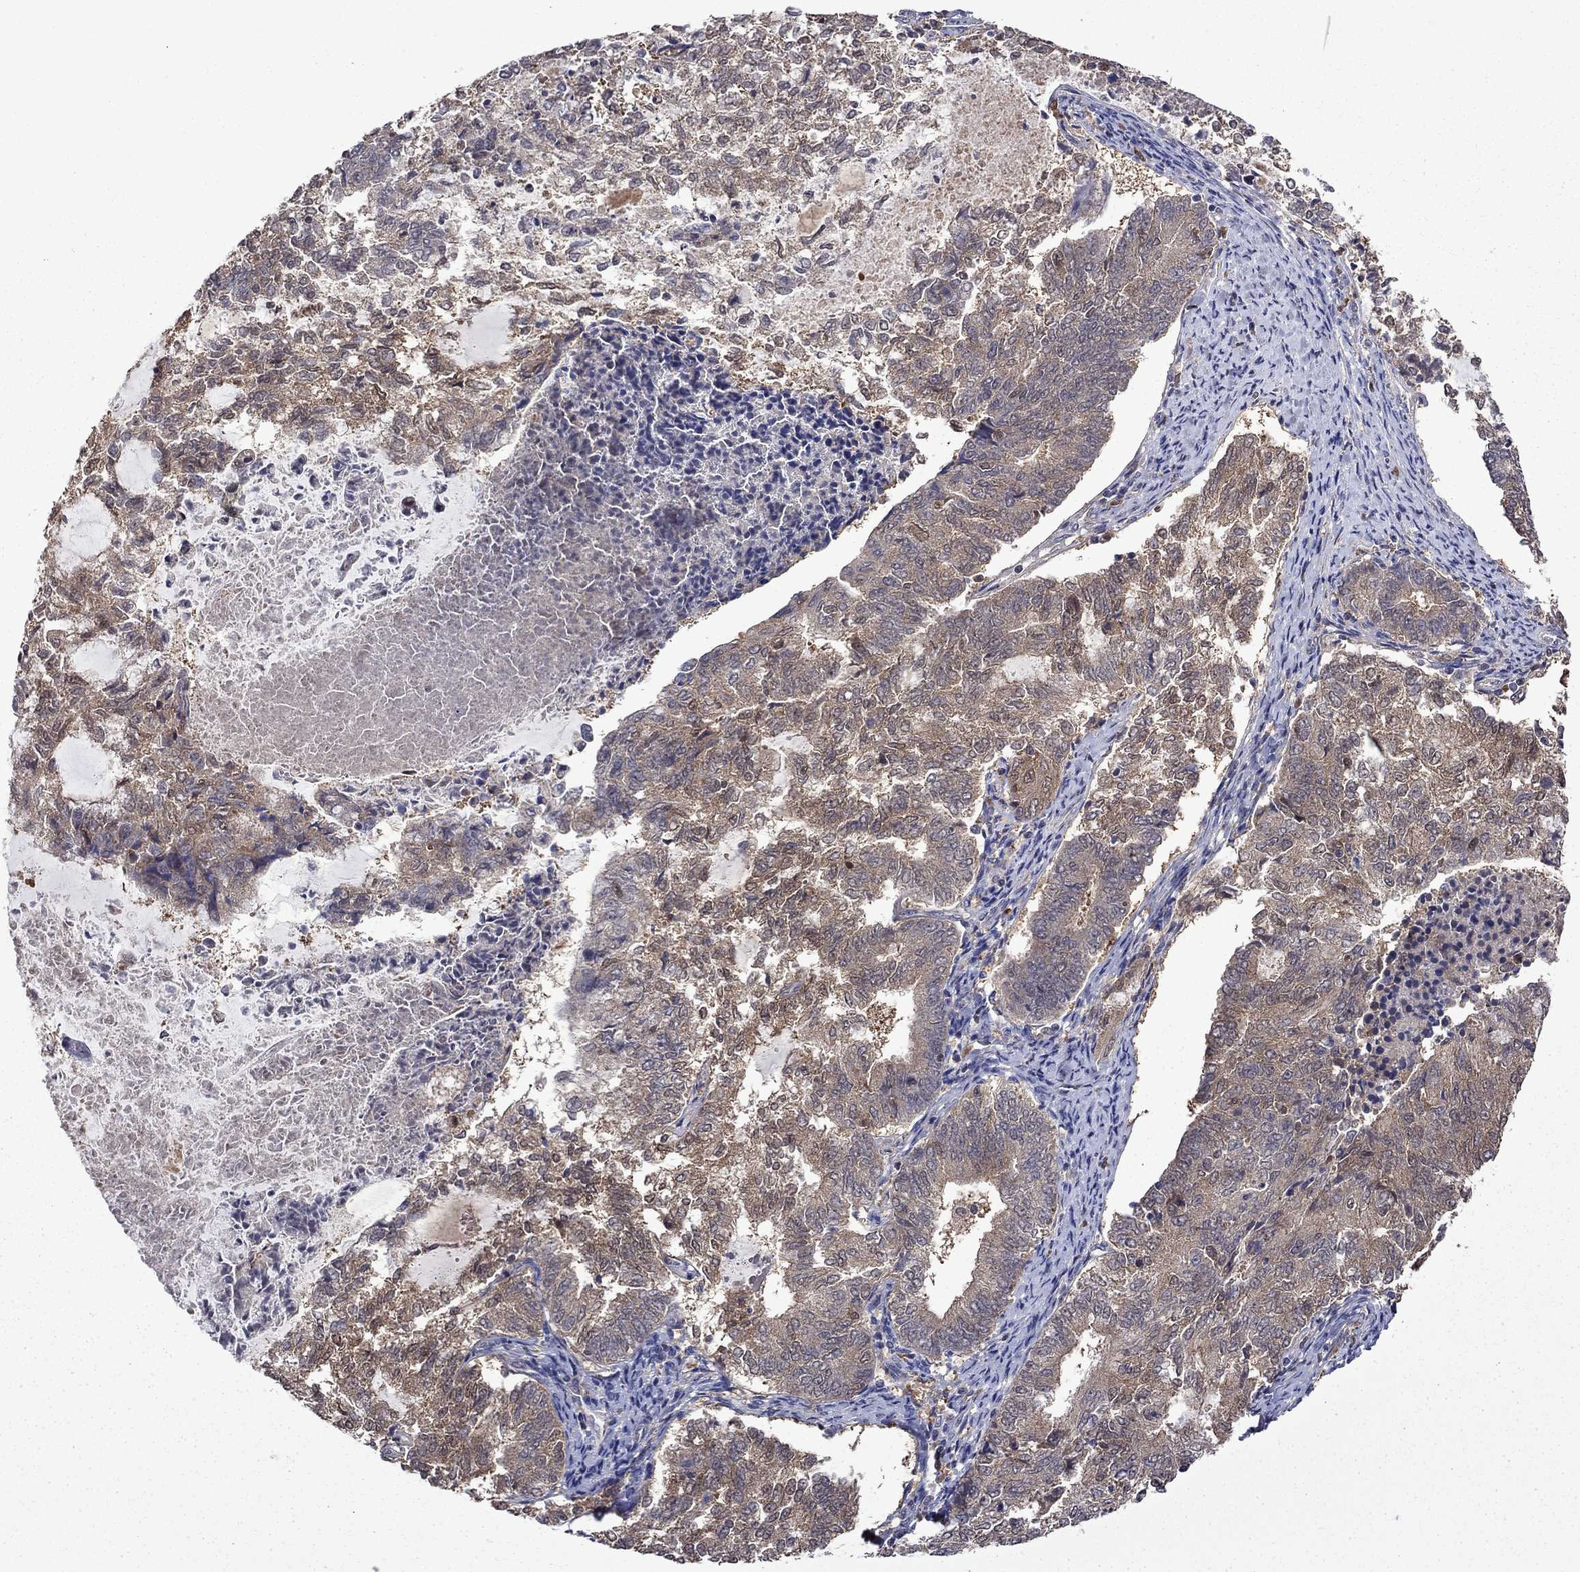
{"staining": {"intensity": "weak", "quantity": "25%-75%", "location": "cytoplasmic/membranous"}, "tissue": "endometrial cancer", "cell_type": "Tumor cells", "image_type": "cancer", "snomed": [{"axis": "morphology", "description": "Adenocarcinoma, NOS"}, {"axis": "topography", "description": "Endometrium"}], "caption": "An image of human adenocarcinoma (endometrial) stained for a protein shows weak cytoplasmic/membranous brown staining in tumor cells.", "gene": "TPMT", "patient": {"sex": "female", "age": 65}}